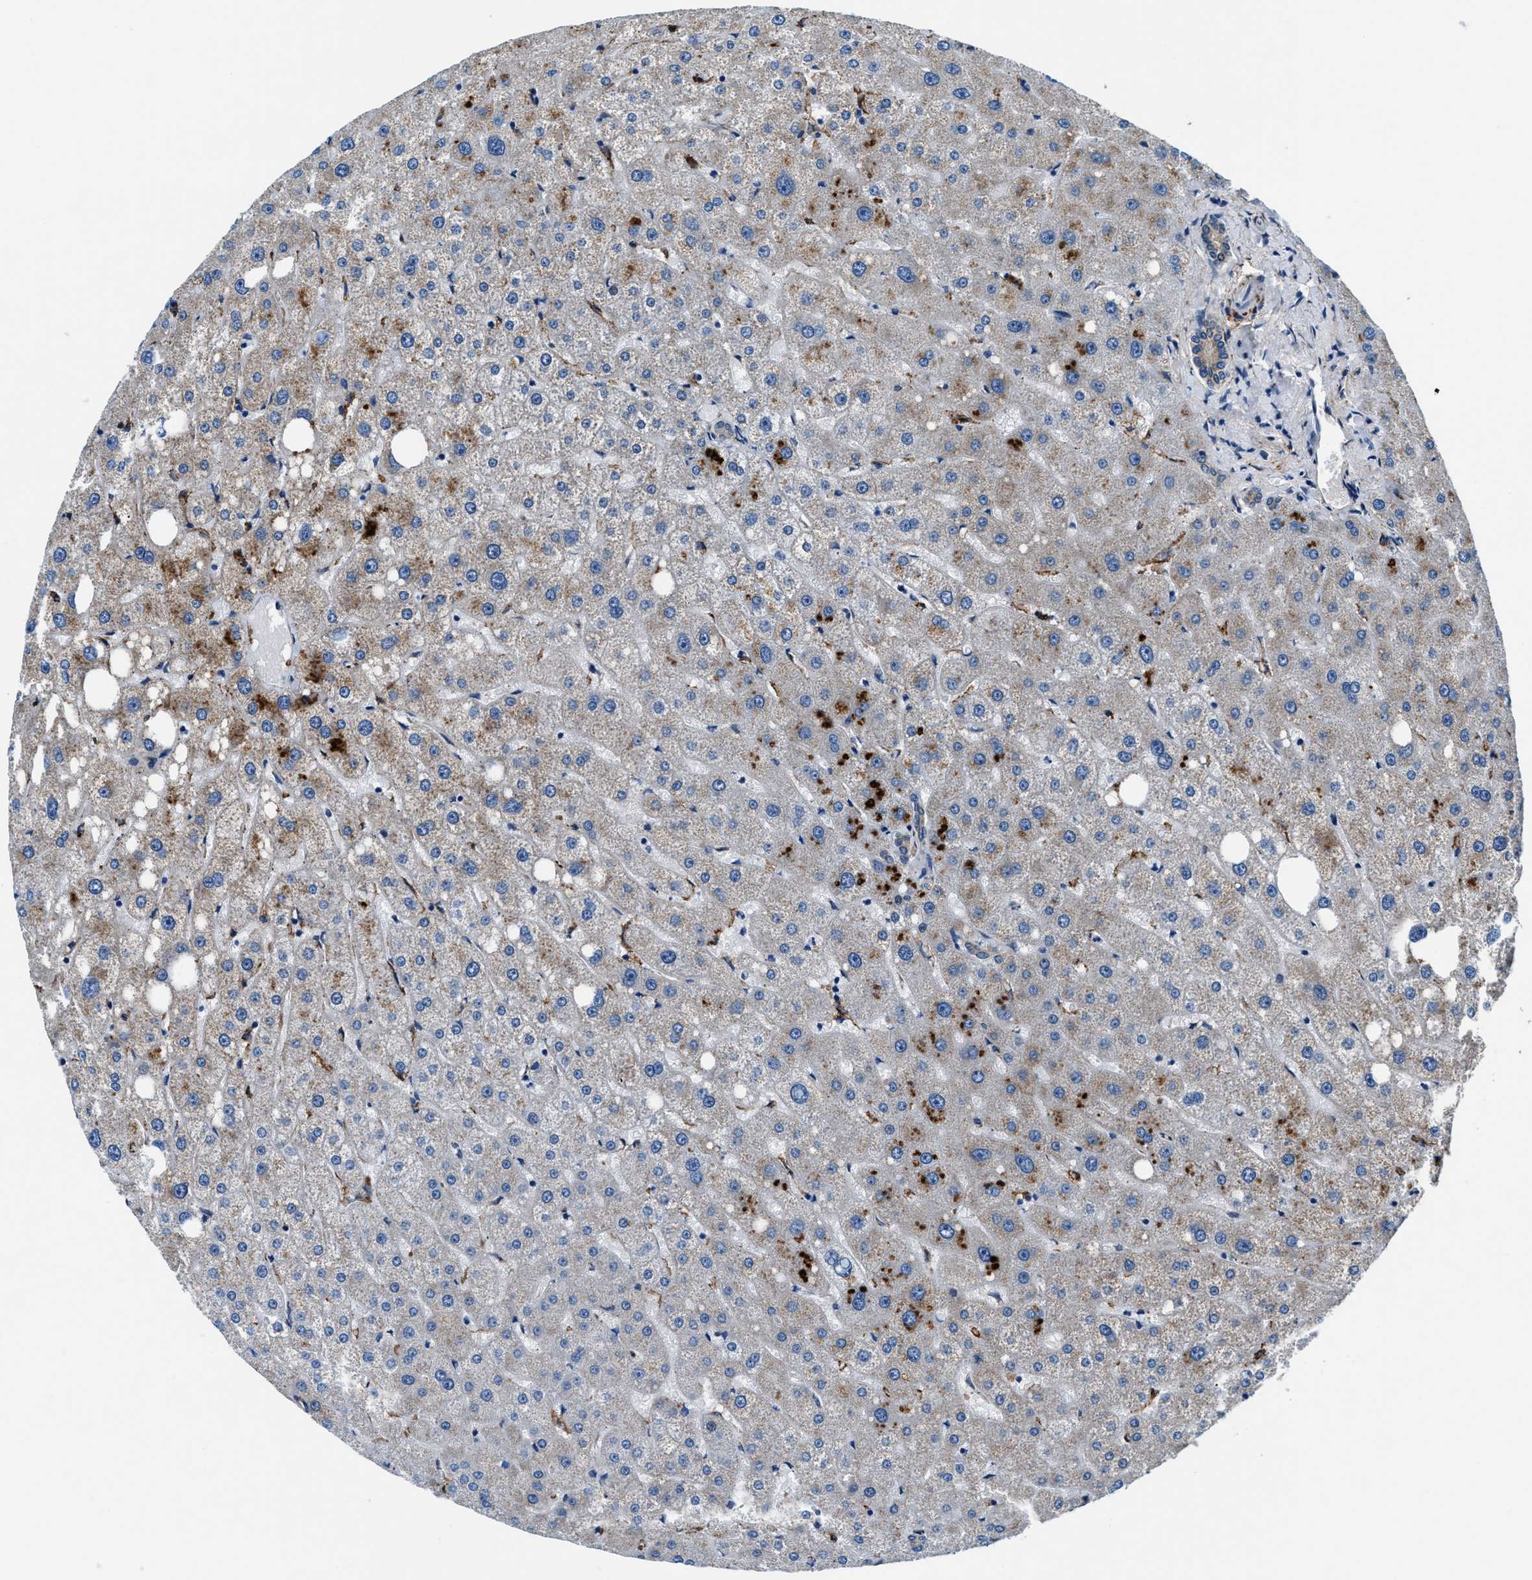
{"staining": {"intensity": "weak", "quantity": ">75%", "location": "cytoplasmic/membranous"}, "tissue": "liver", "cell_type": "Cholangiocytes", "image_type": "normal", "snomed": [{"axis": "morphology", "description": "Normal tissue, NOS"}, {"axis": "topography", "description": "Liver"}], "caption": "High-magnification brightfield microscopy of unremarkable liver stained with DAB (brown) and counterstained with hematoxylin (blue). cholangiocytes exhibit weak cytoplasmic/membranous expression is appreciated in about>75% of cells. (brown staining indicates protein expression, while blue staining denotes nuclei).", "gene": "SLFN11", "patient": {"sex": "male", "age": 73}}